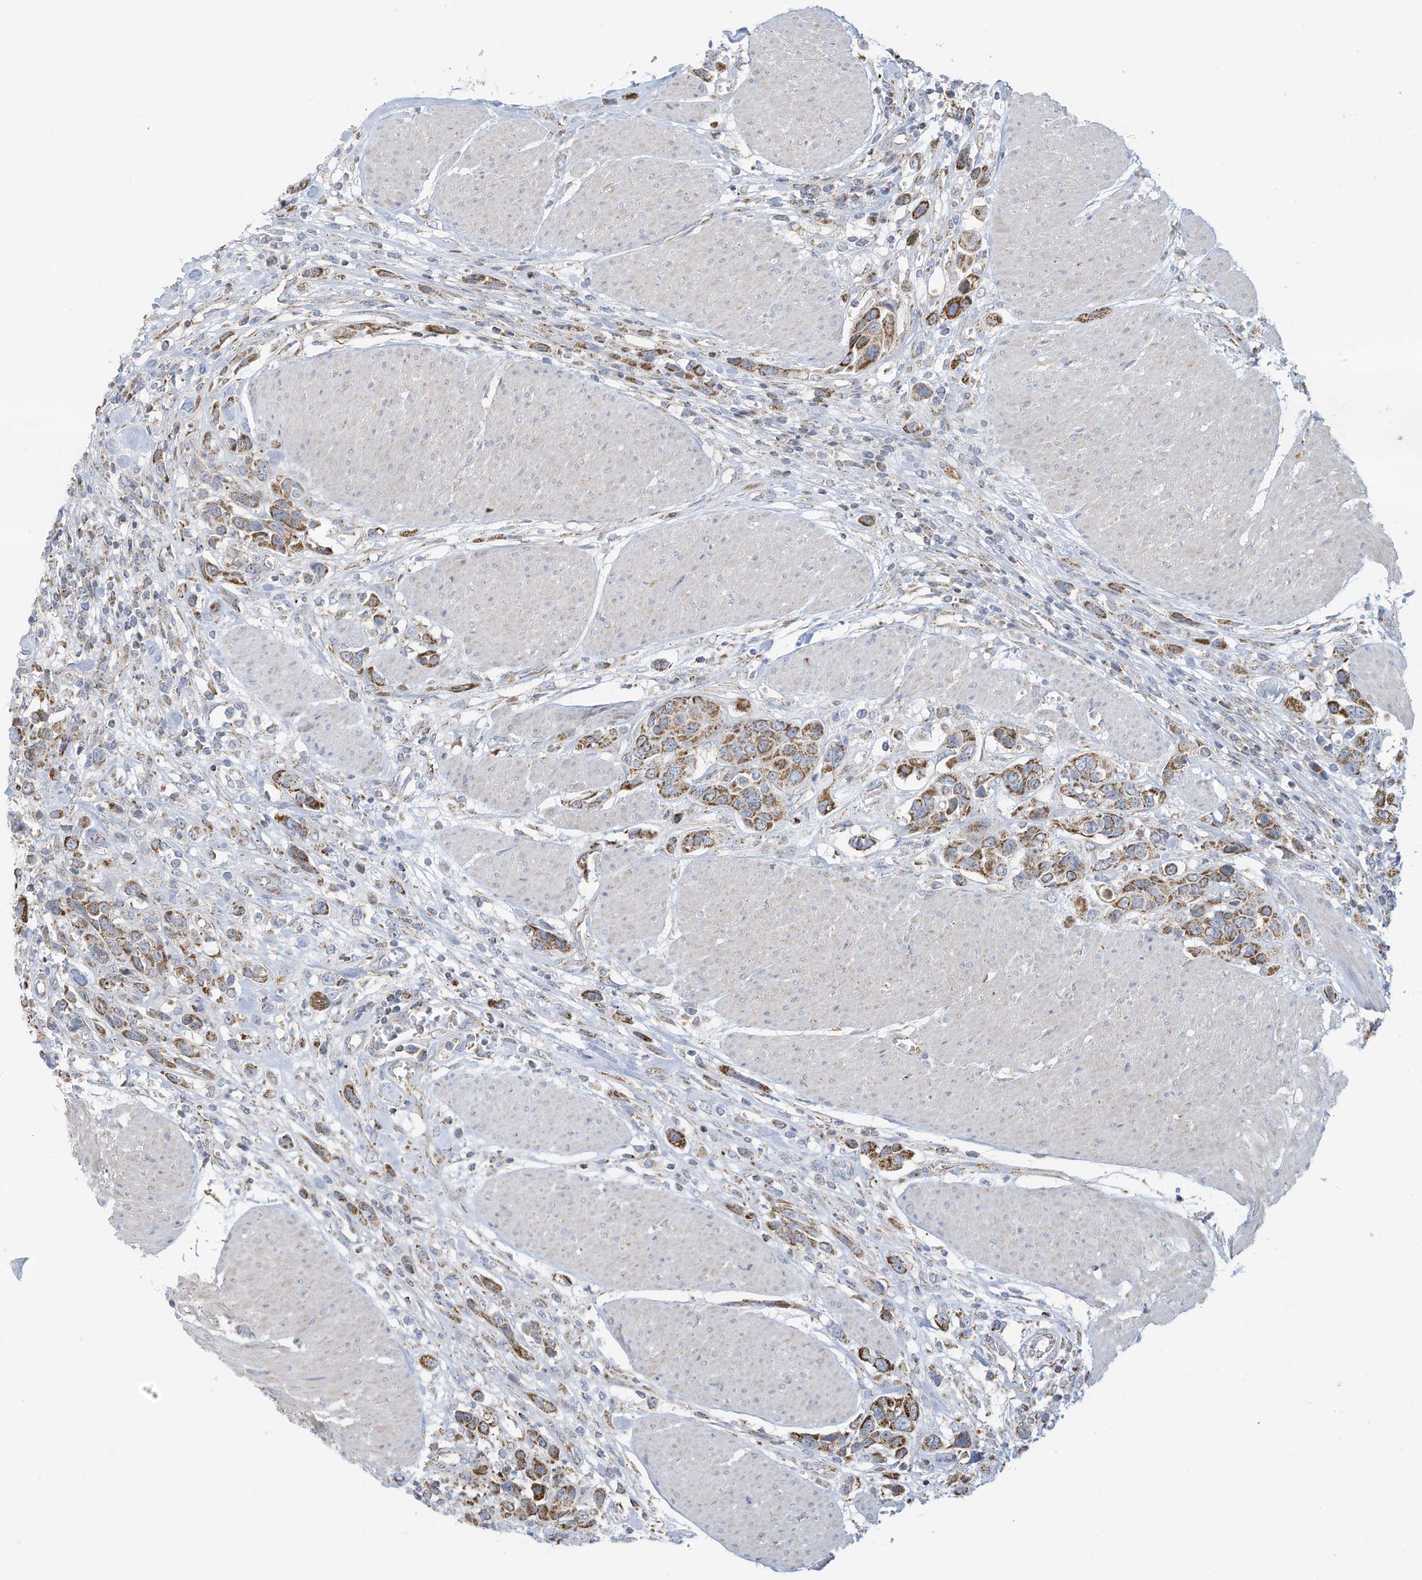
{"staining": {"intensity": "moderate", "quantity": ">75%", "location": "cytoplasmic/membranous"}, "tissue": "urothelial cancer", "cell_type": "Tumor cells", "image_type": "cancer", "snomed": [{"axis": "morphology", "description": "Urothelial carcinoma, High grade"}, {"axis": "topography", "description": "Urinary bladder"}], "caption": "Protein expression analysis of high-grade urothelial carcinoma reveals moderate cytoplasmic/membranous positivity in about >75% of tumor cells.", "gene": "NLN", "patient": {"sex": "male", "age": 50}}